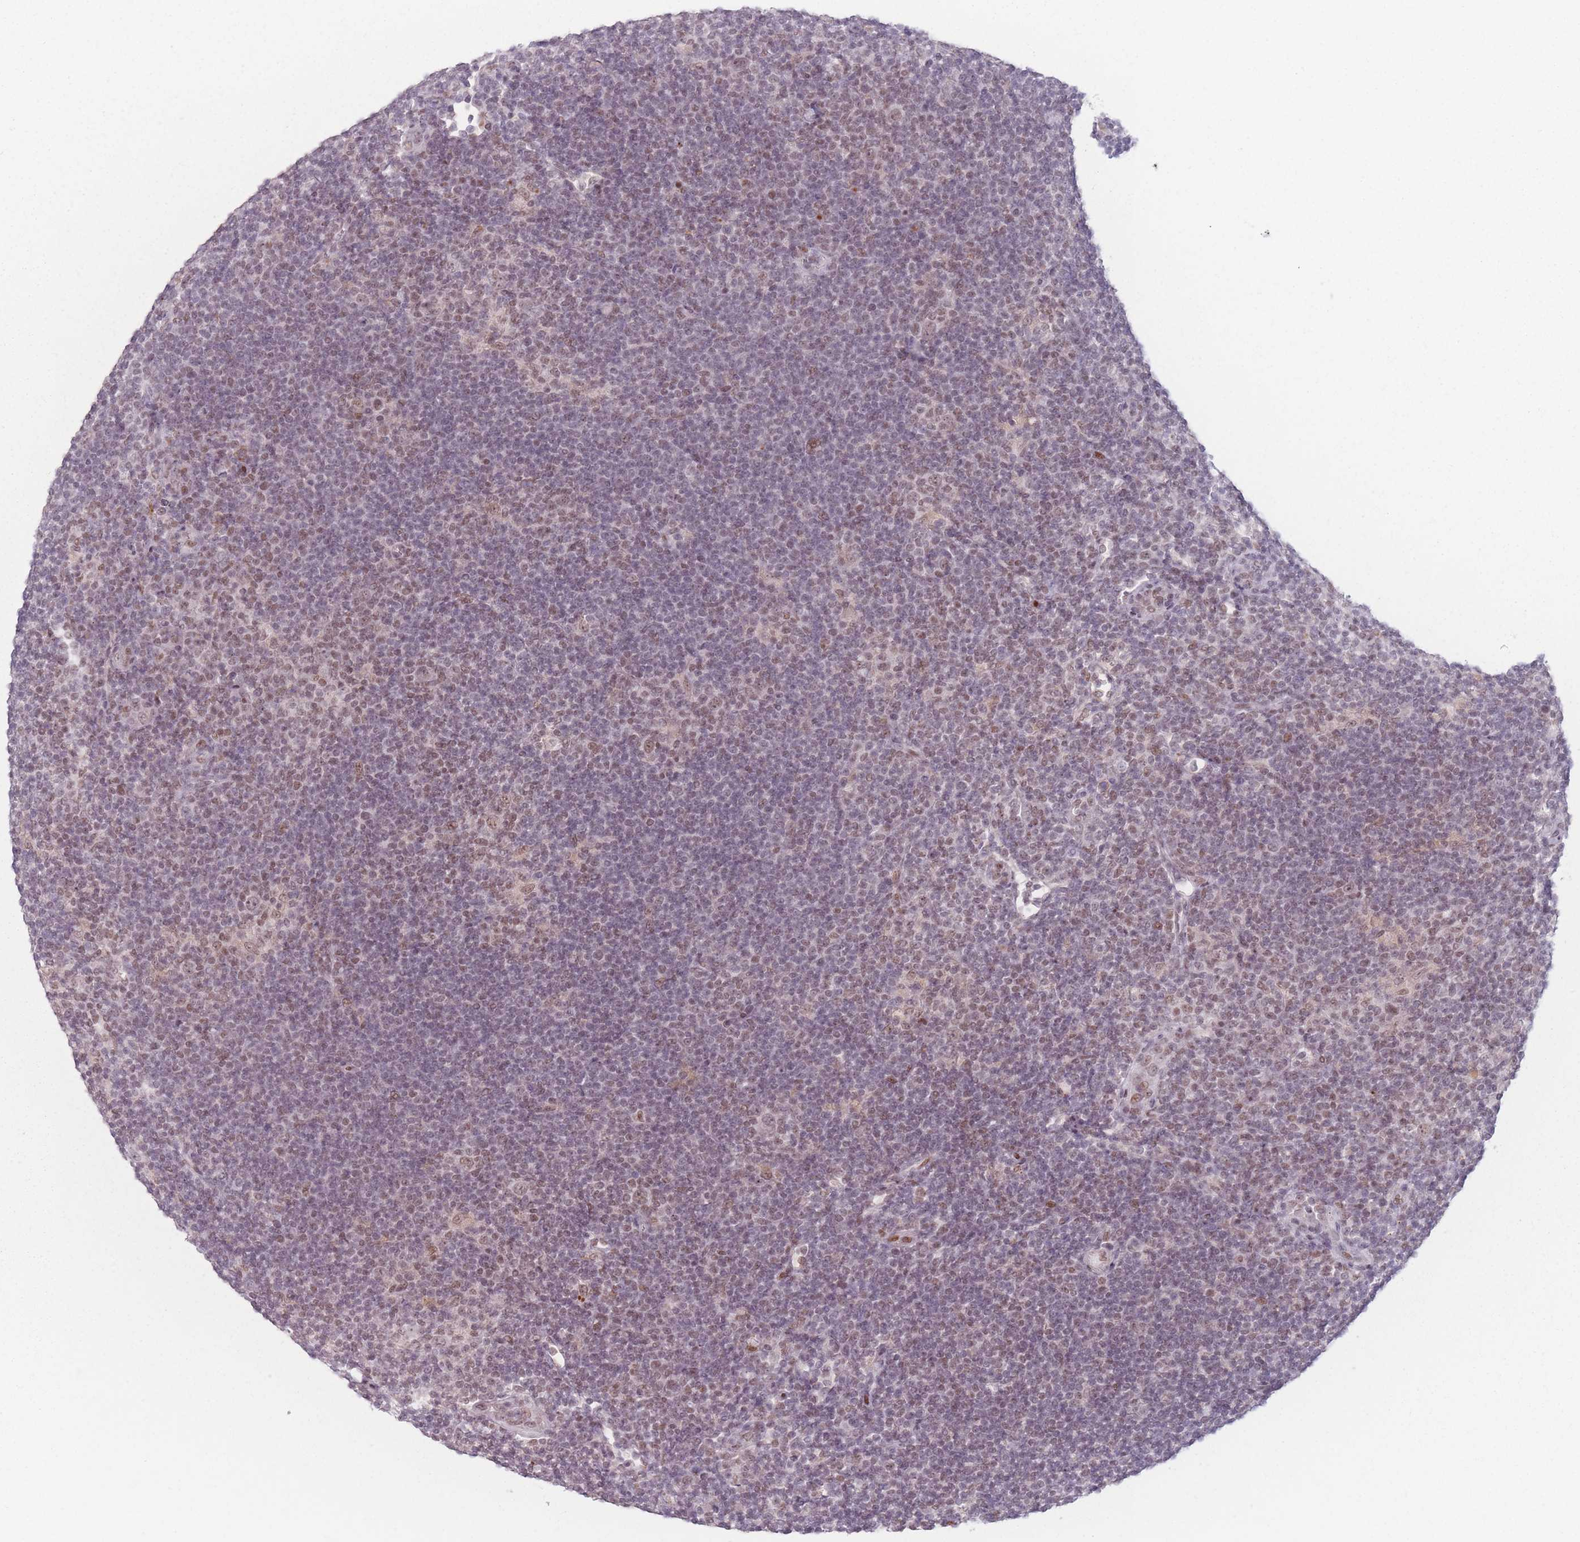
{"staining": {"intensity": "negative", "quantity": "none", "location": "none"}, "tissue": "lymphoma", "cell_type": "Tumor cells", "image_type": "cancer", "snomed": [{"axis": "morphology", "description": "Hodgkin's disease, NOS"}, {"axis": "topography", "description": "Lymph node"}], "caption": "DAB (3,3'-diaminobenzidine) immunohistochemical staining of lymphoma exhibits no significant staining in tumor cells. The staining is performed using DAB (3,3'-diaminobenzidine) brown chromogen with nuclei counter-stained in using hematoxylin.", "gene": "OR10C1", "patient": {"sex": "female", "age": 57}}